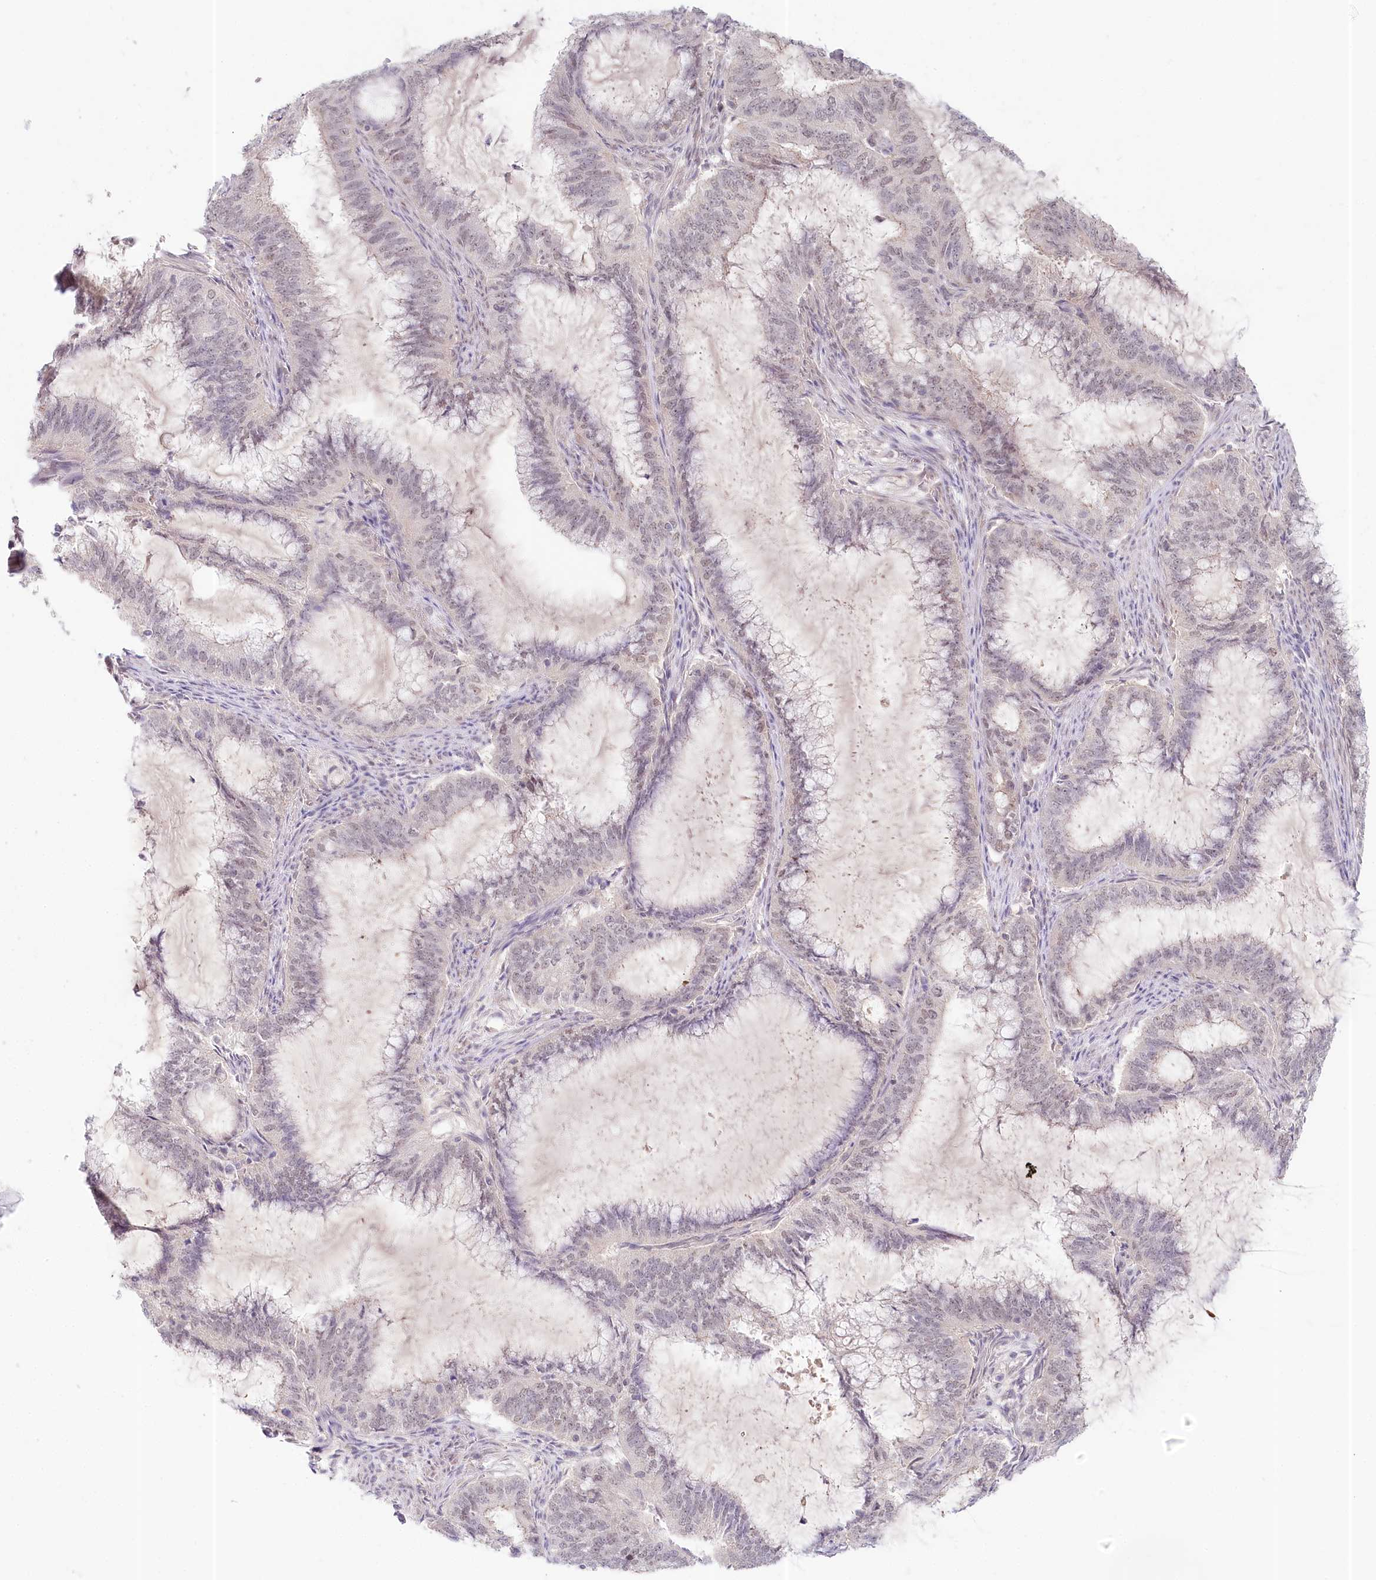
{"staining": {"intensity": "negative", "quantity": "none", "location": "none"}, "tissue": "endometrial cancer", "cell_type": "Tumor cells", "image_type": "cancer", "snomed": [{"axis": "morphology", "description": "Adenocarcinoma, NOS"}, {"axis": "topography", "description": "Endometrium"}], "caption": "High power microscopy micrograph of an IHC photomicrograph of adenocarcinoma (endometrial), revealing no significant expression in tumor cells.", "gene": "AMTN", "patient": {"sex": "female", "age": 51}}